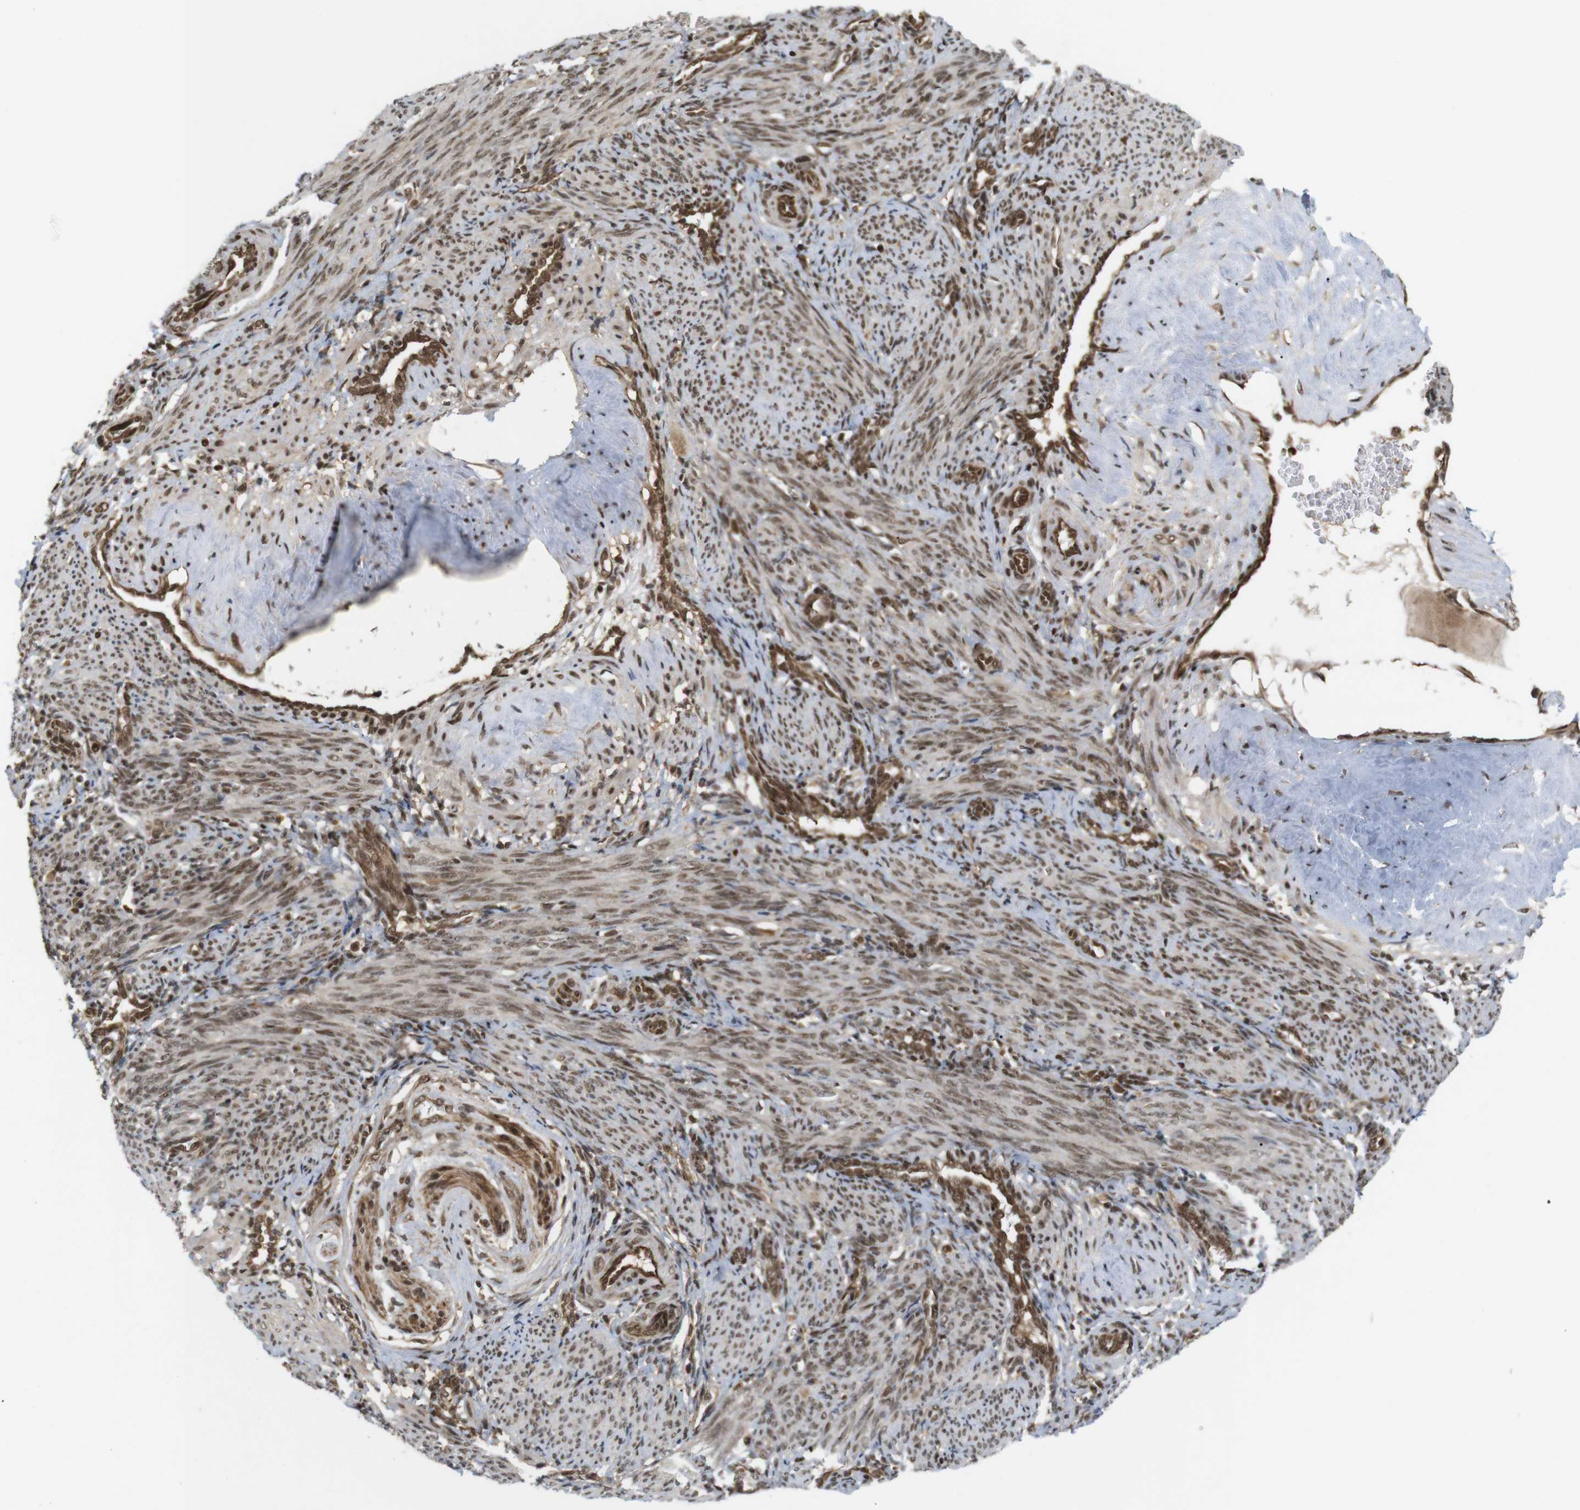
{"staining": {"intensity": "moderate", "quantity": ">75%", "location": "nuclear"}, "tissue": "smooth muscle", "cell_type": "Smooth muscle cells", "image_type": "normal", "snomed": [{"axis": "morphology", "description": "Normal tissue, NOS"}, {"axis": "topography", "description": "Endometrium"}], "caption": "Immunohistochemistry image of normal smooth muscle stained for a protein (brown), which shows medium levels of moderate nuclear expression in about >75% of smooth muscle cells.", "gene": "SP2", "patient": {"sex": "female", "age": 33}}